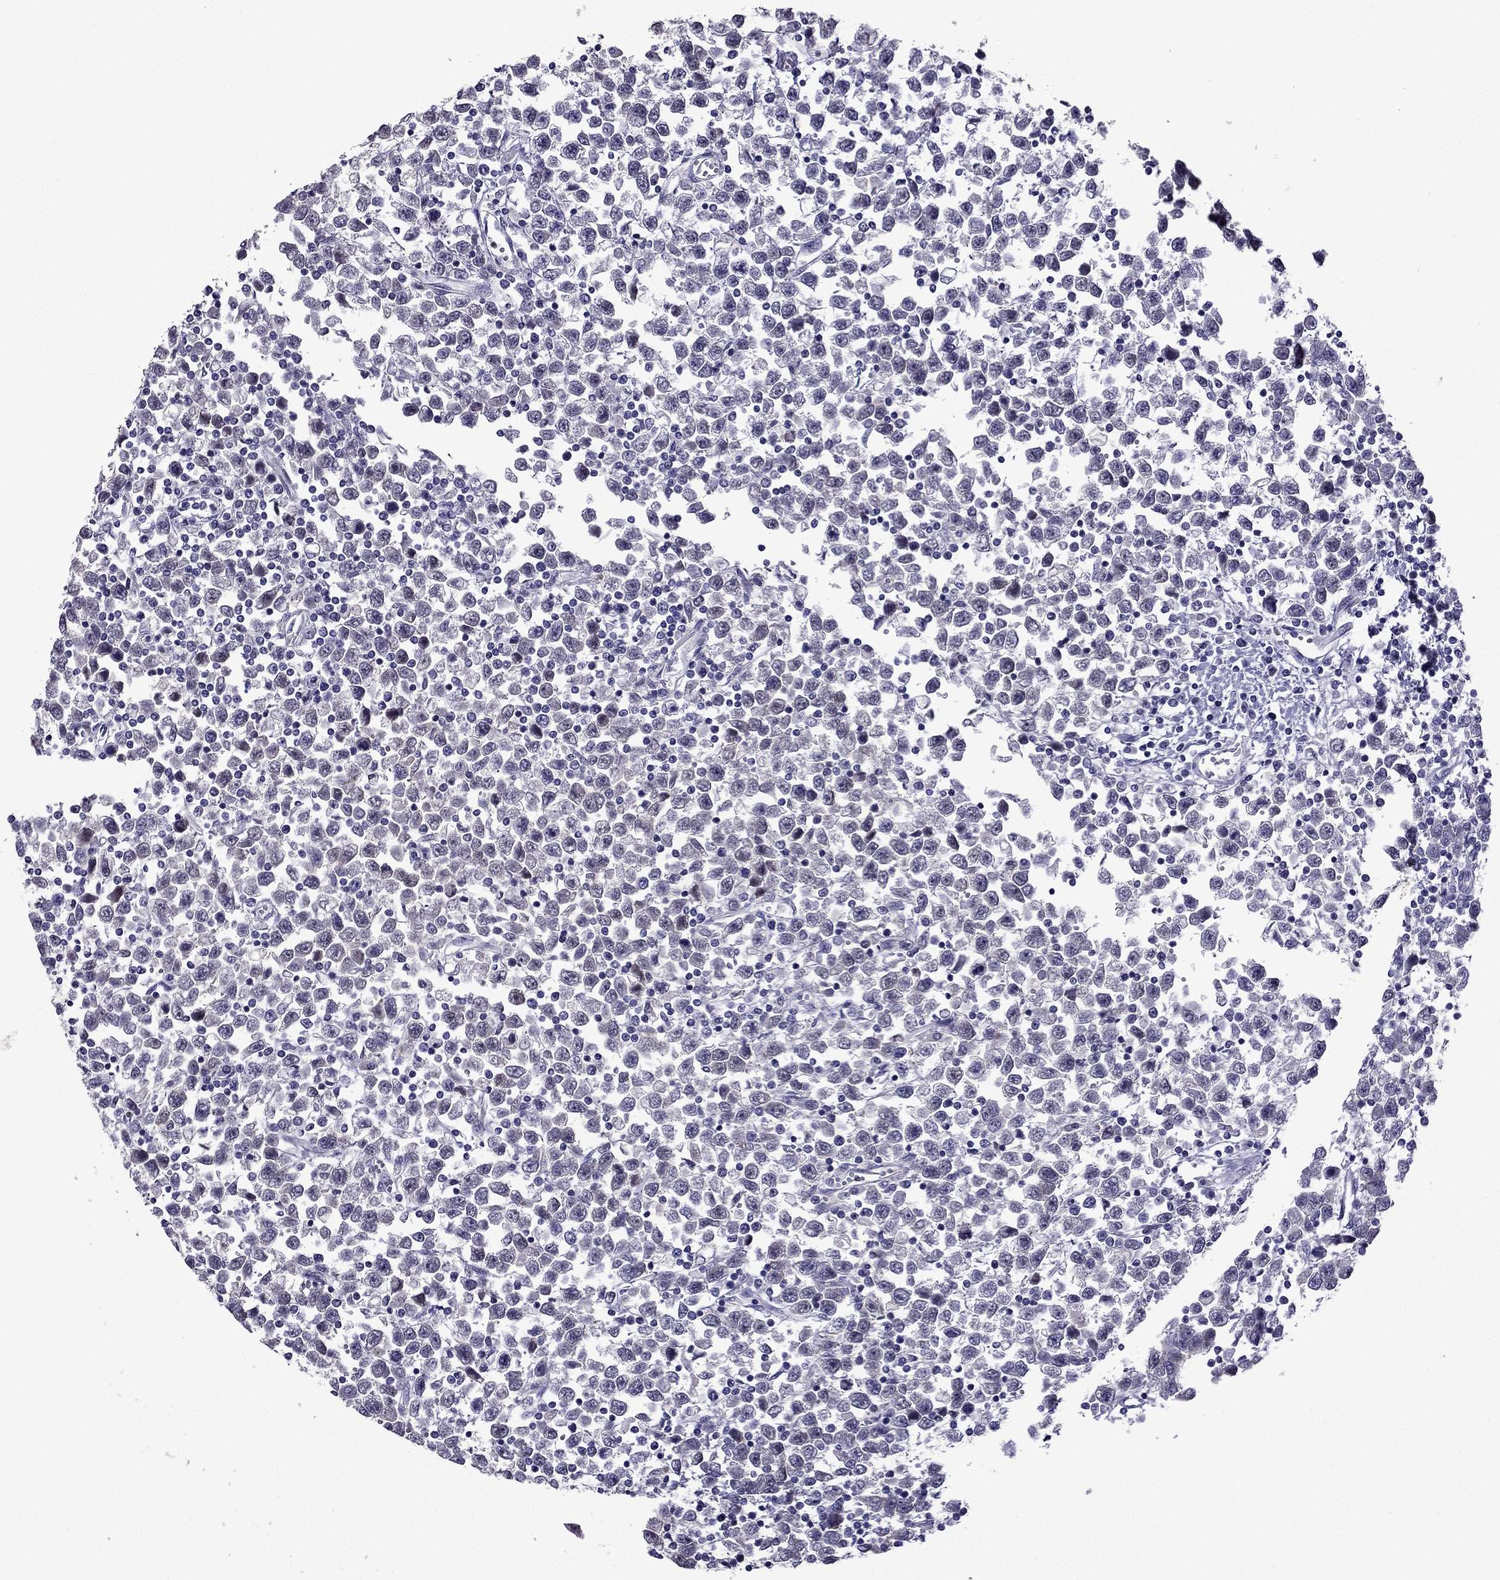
{"staining": {"intensity": "negative", "quantity": "none", "location": "none"}, "tissue": "testis cancer", "cell_type": "Tumor cells", "image_type": "cancer", "snomed": [{"axis": "morphology", "description": "Seminoma, NOS"}, {"axis": "topography", "description": "Testis"}], "caption": "A photomicrograph of testis cancer stained for a protein displays no brown staining in tumor cells. Brightfield microscopy of immunohistochemistry stained with DAB (3,3'-diaminobenzidine) (brown) and hematoxylin (blue), captured at high magnification.", "gene": "CDK5", "patient": {"sex": "male", "age": 34}}